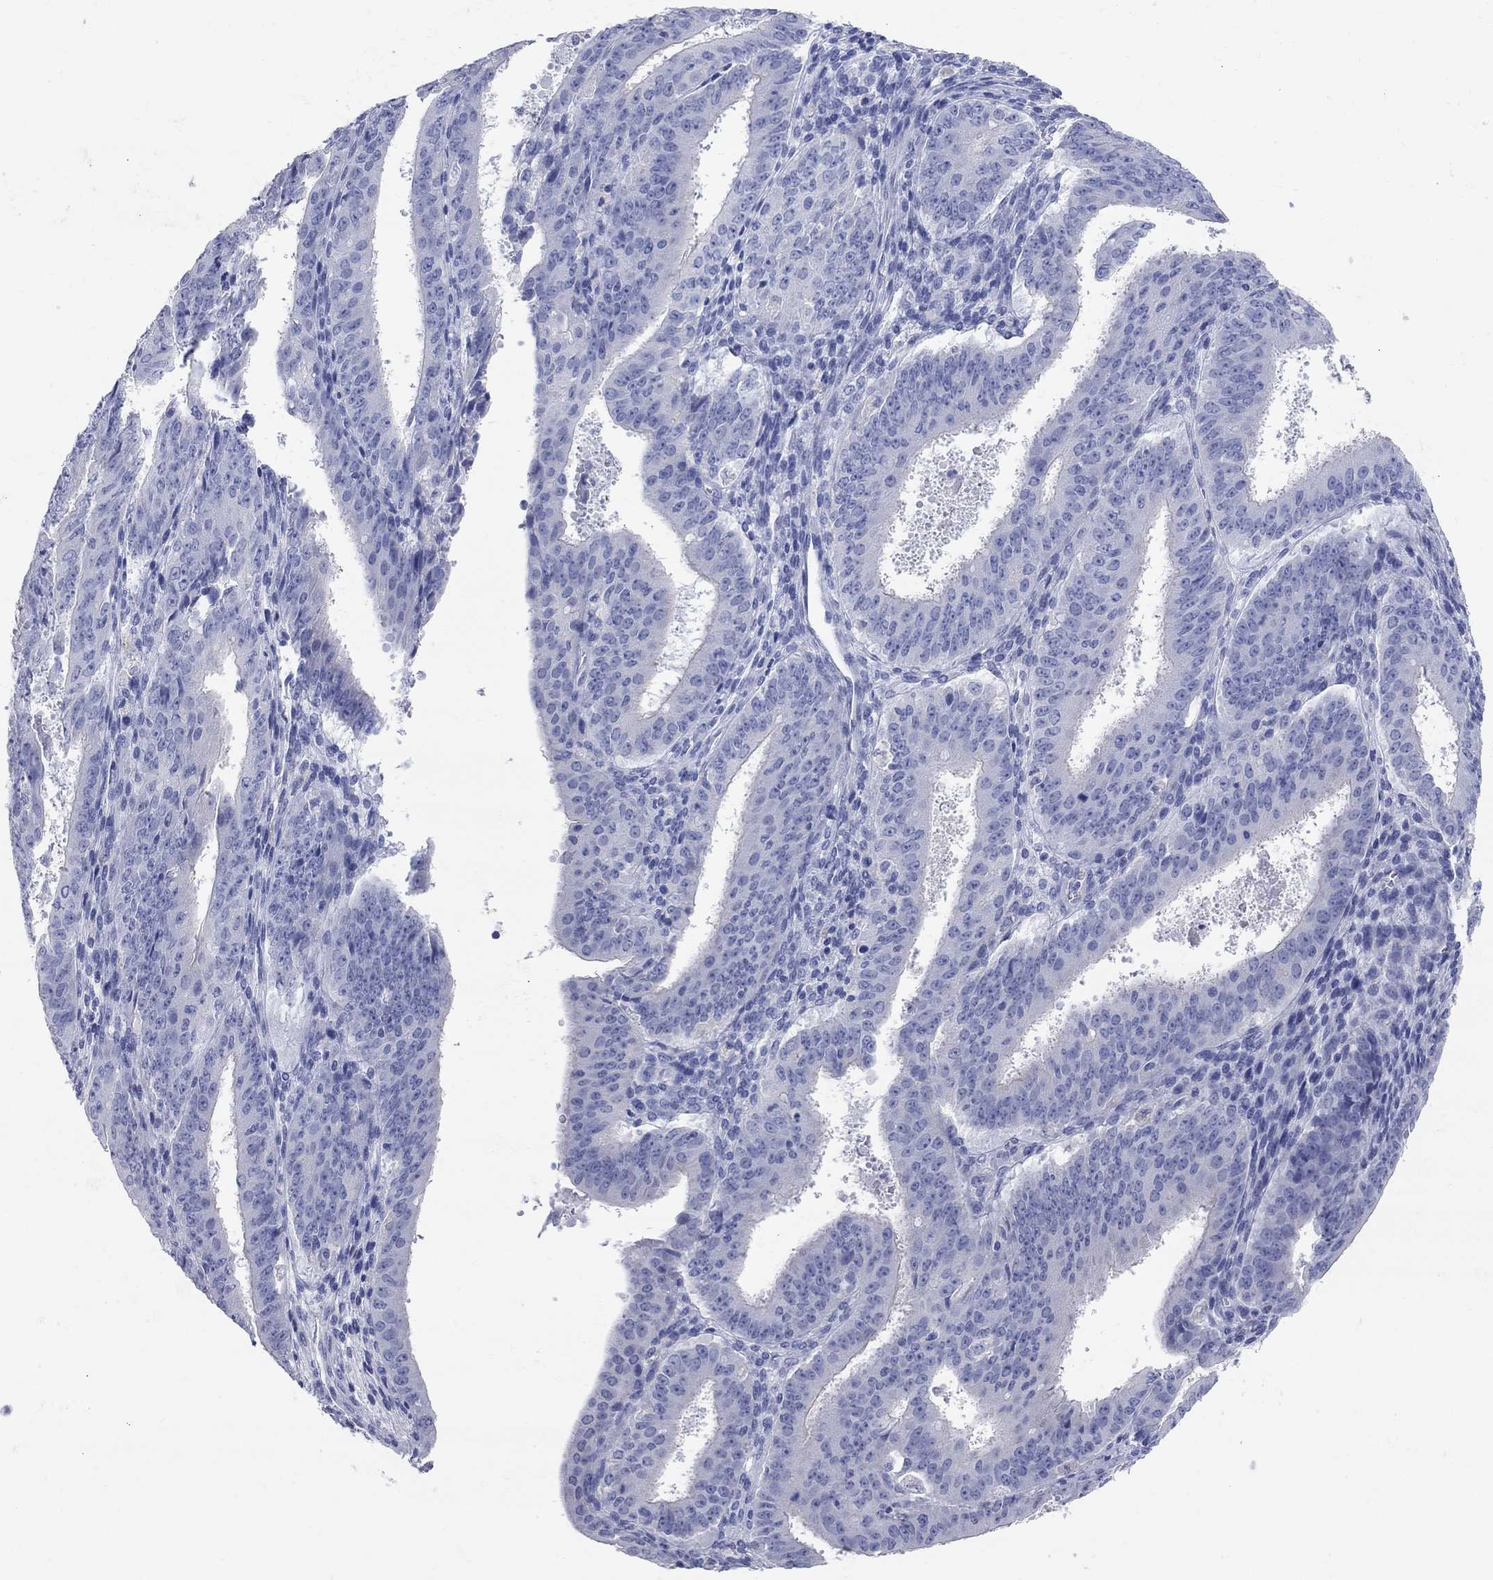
{"staining": {"intensity": "negative", "quantity": "none", "location": "none"}, "tissue": "ovarian cancer", "cell_type": "Tumor cells", "image_type": "cancer", "snomed": [{"axis": "morphology", "description": "Carcinoma, endometroid"}, {"axis": "topography", "description": "Ovary"}], "caption": "DAB (3,3'-diaminobenzidine) immunohistochemical staining of human ovarian cancer displays no significant staining in tumor cells. The staining was performed using DAB (3,3'-diaminobenzidine) to visualize the protein expression in brown, while the nuclei were stained in blue with hematoxylin (Magnification: 20x).", "gene": "AOX1", "patient": {"sex": "female", "age": 42}}